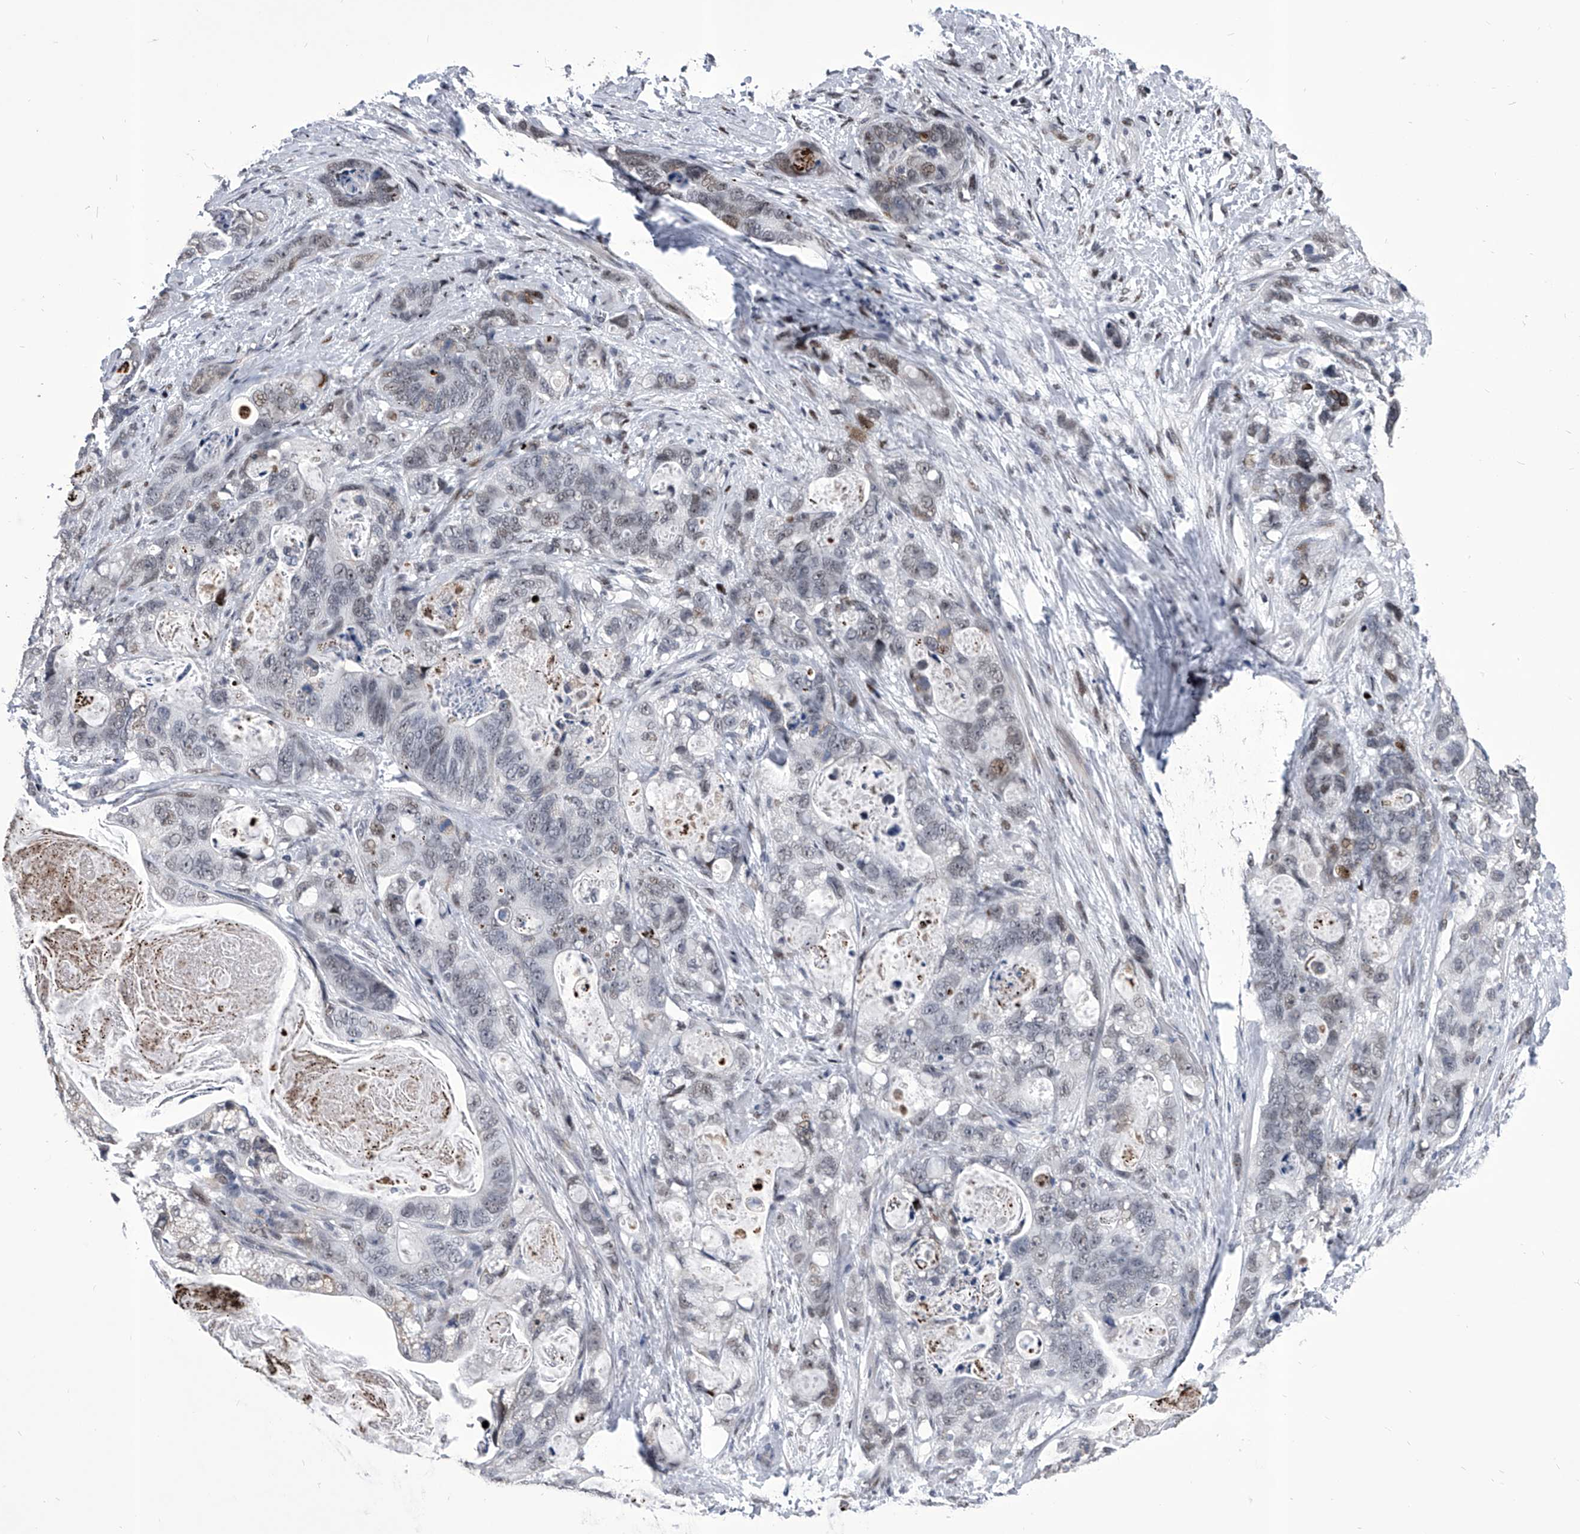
{"staining": {"intensity": "weak", "quantity": "<25%", "location": "nuclear"}, "tissue": "stomach cancer", "cell_type": "Tumor cells", "image_type": "cancer", "snomed": [{"axis": "morphology", "description": "Normal tissue, NOS"}, {"axis": "morphology", "description": "Adenocarcinoma, NOS"}, {"axis": "topography", "description": "Stomach"}], "caption": "An immunohistochemistry image of stomach adenocarcinoma is shown. There is no staining in tumor cells of stomach adenocarcinoma. (Brightfield microscopy of DAB IHC at high magnification).", "gene": "CMTR1", "patient": {"sex": "female", "age": 89}}